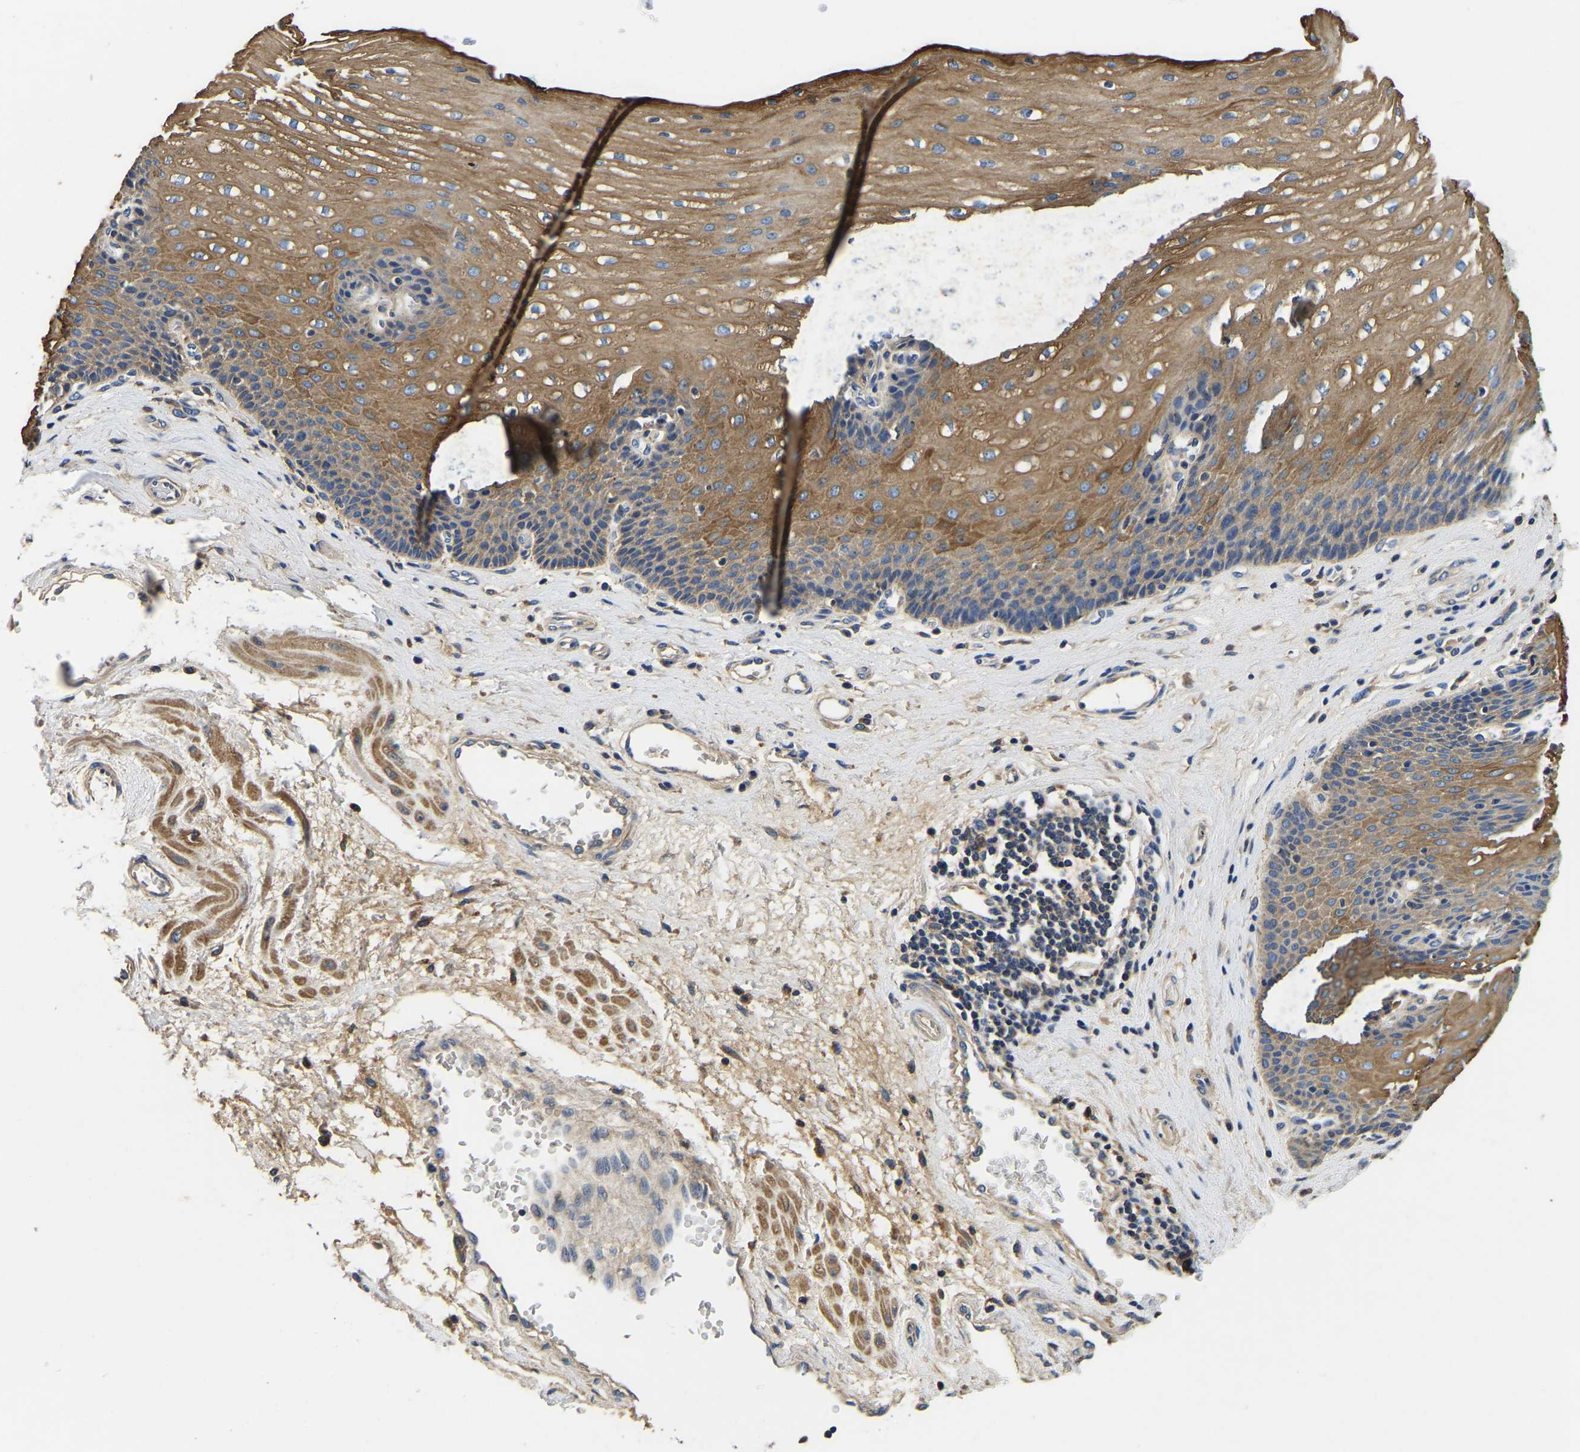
{"staining": {"intensity": "moderate", "quantity": "25%-75%", "location": "cytoplasmic/membranous"}, "tissue": "esophagus", "cell_type": "Squamous epithelial cells", "image_type": "normal", "snomed": [{"axis": "morphology", "description": "Normal tissue, NOS"}, {"axis": "topography", "description": "Esophagus"}], "caption": "This is a photomicrograph of IHC staining of normal esophagus, which shows moderate positivity in the cytoplasmic/membranous of squamous epithelial cells.", "gene": "STAT2", "patient": {"sex": "male", "age": 48}}